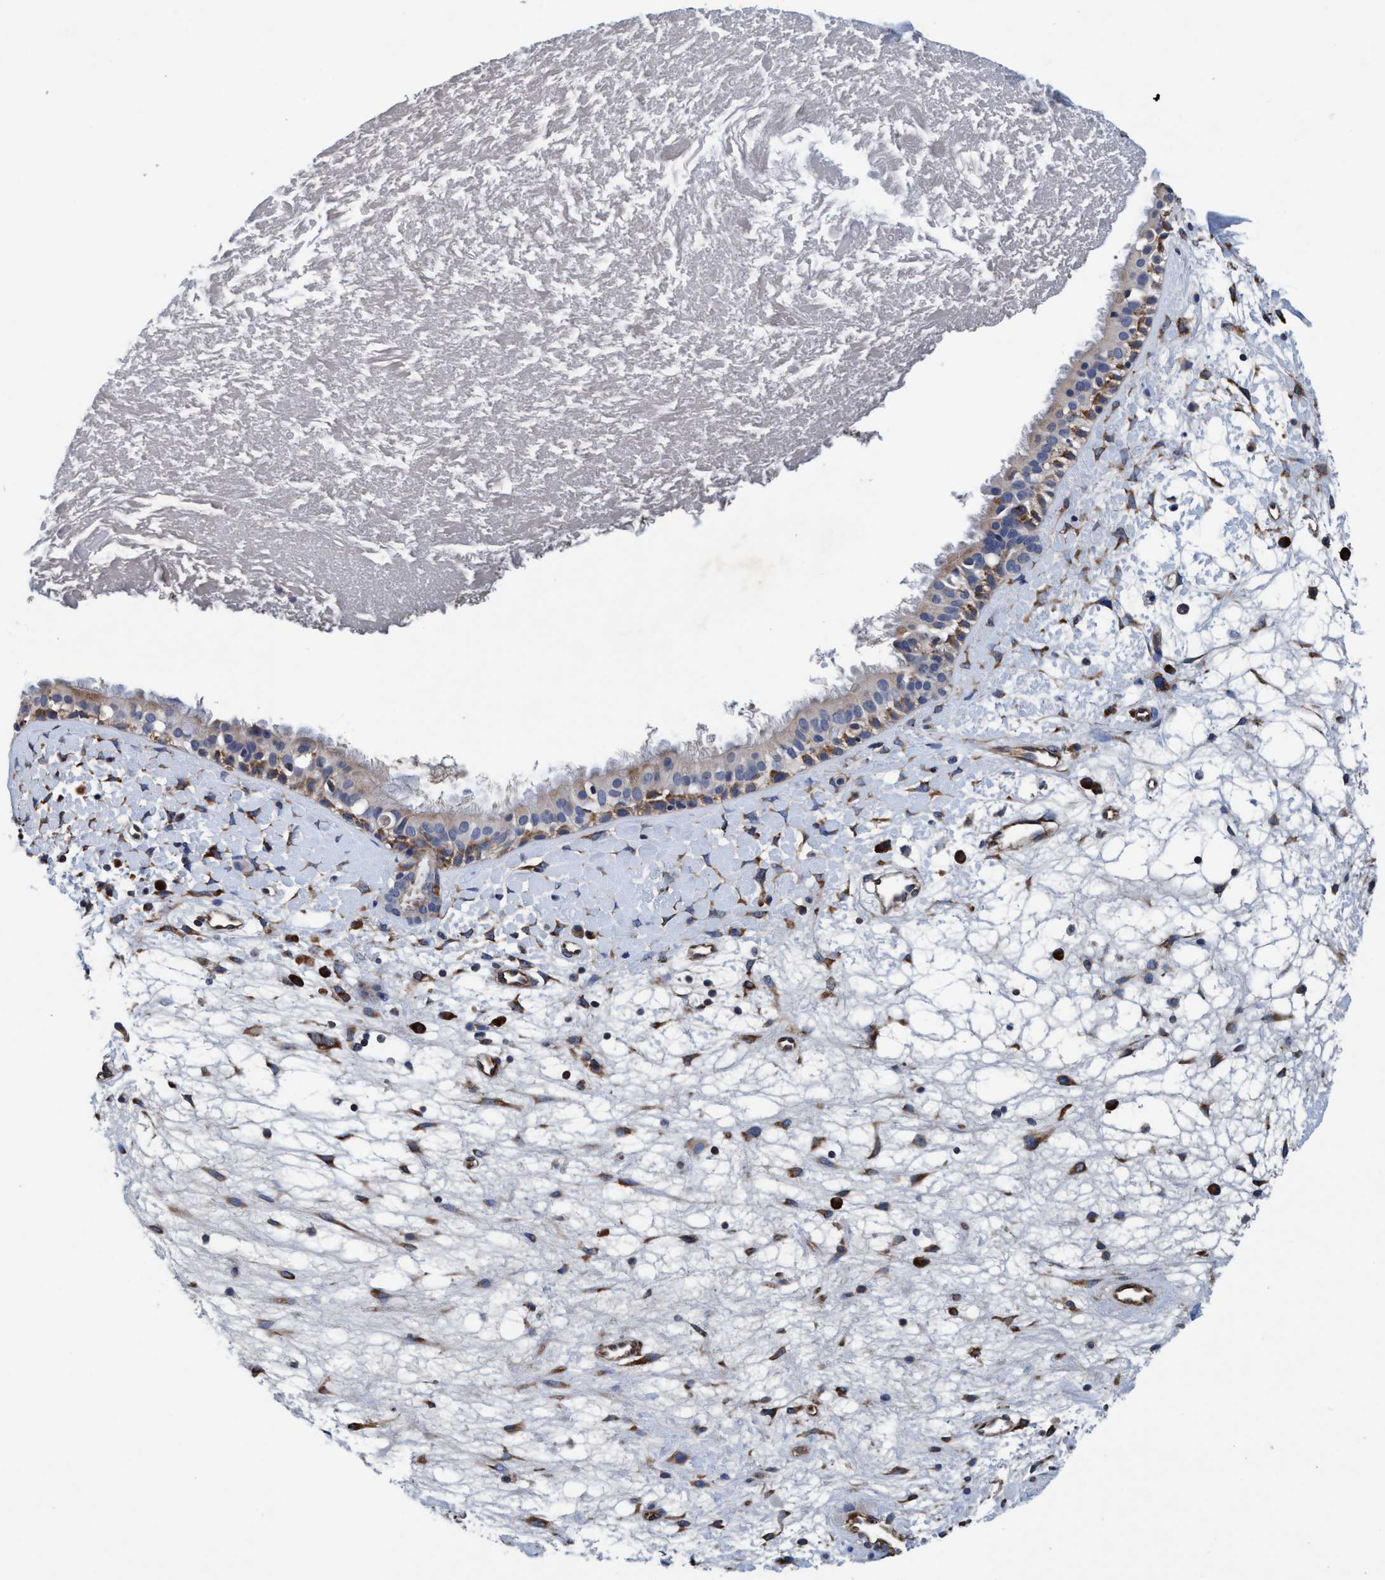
{"staining": {"intensity": "moderate", "quantity": "25%-75%", "location": "cytoplasmic/membranous"}, "tissue": "nasopharynx", "cell_type": "Respiratory epithelial cells", "image_type": "normal", "snomed": [{"axis": "morphology", "description": "Normal tissue, NOS"}, {"axis": "topography", "description": "Nasopharynx"}], "caption": "IHC (DAB) staining of unremarkable nasopharynx demonstrates moderate cytoplasmic/membranous protein staining in approximately 25%-75% of respiratory epithelial cells. (DAB IHC, brown staining for protein, blue staining for nuclei).", "gene": "ENDOG", "patient": {"sex": "male", "age": 22}}